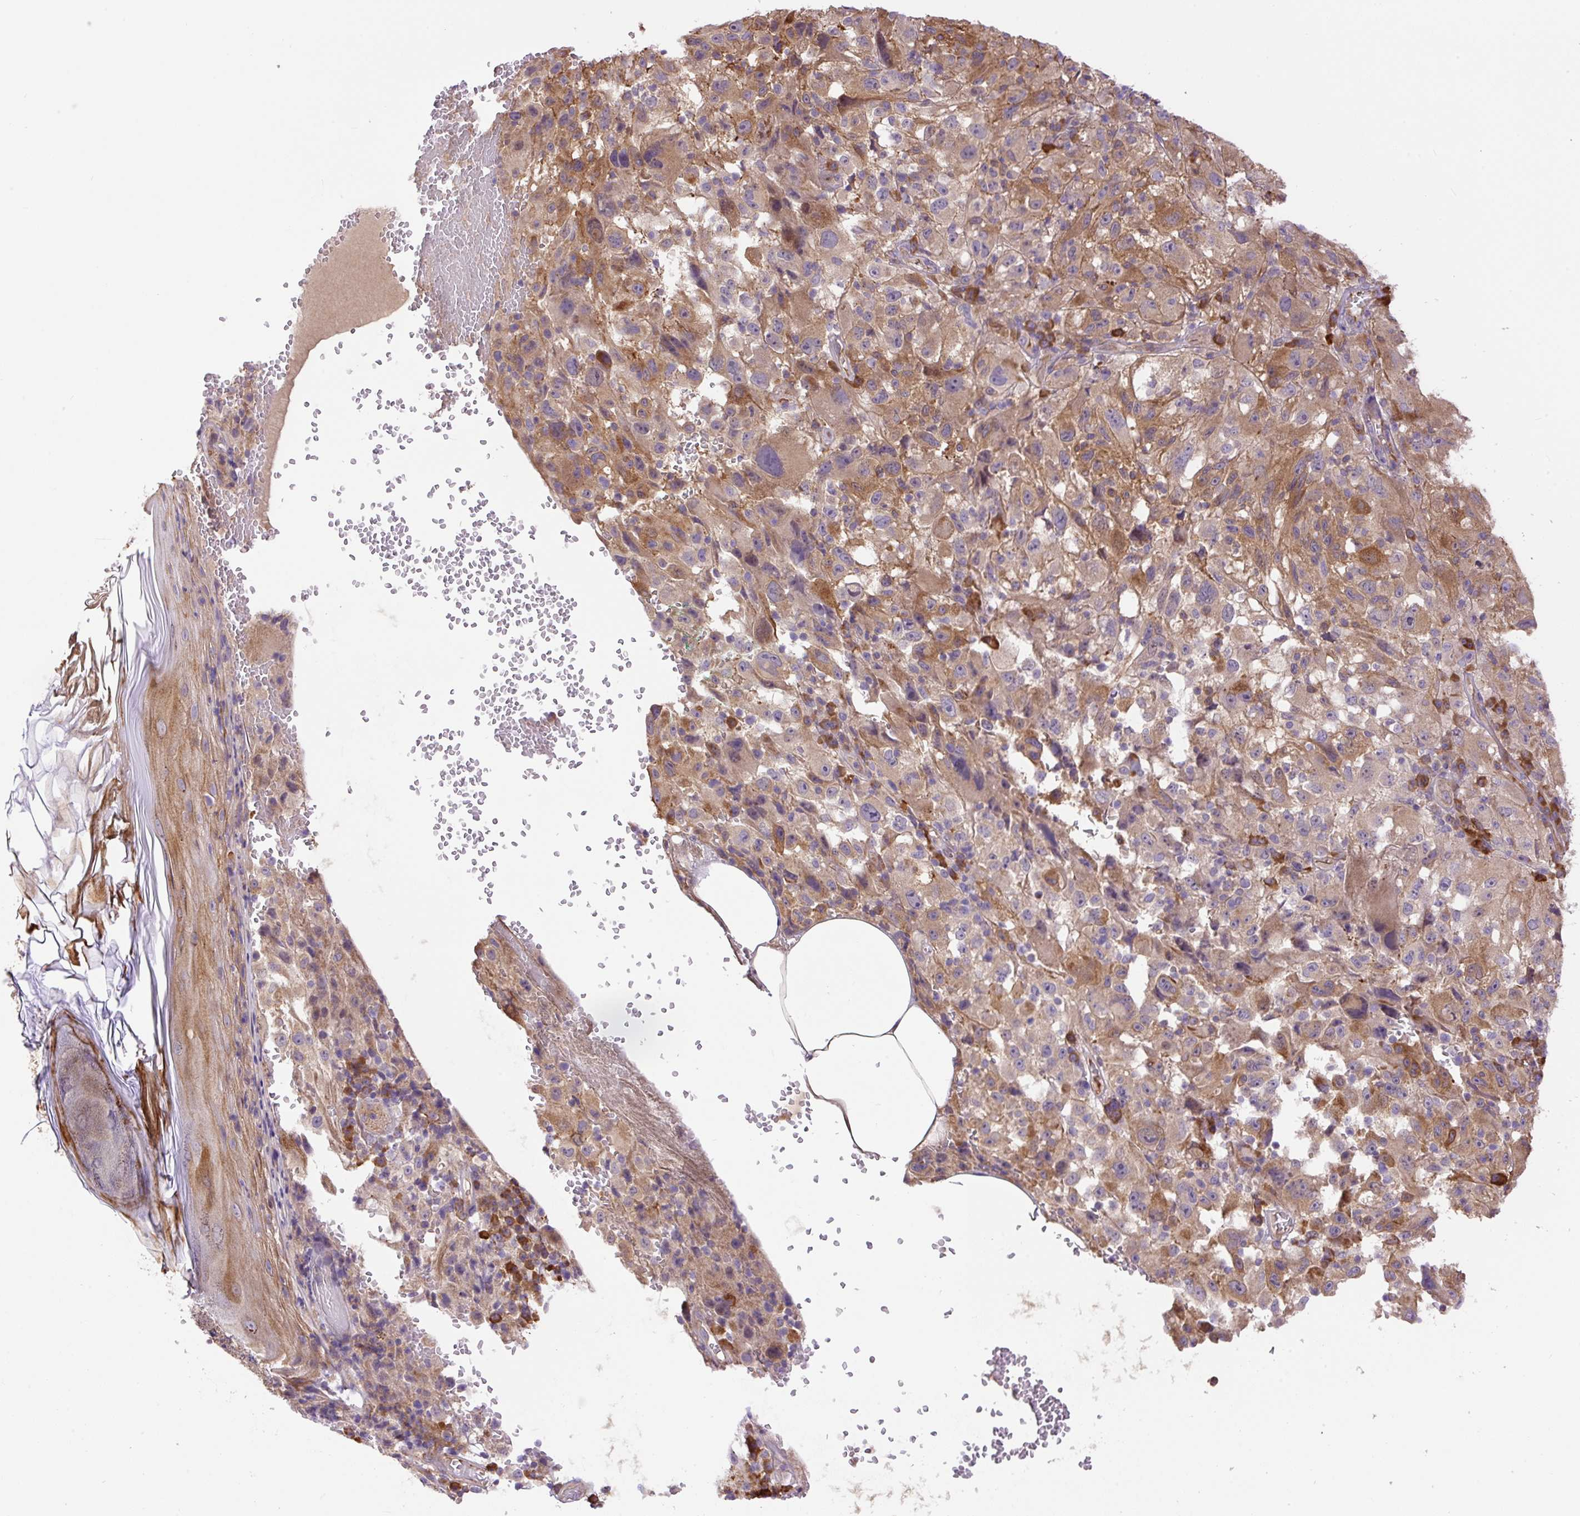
{"staining": {"intensity": "moderate", "quantity": "25%-75%", "location": "cytoplasmic/membranous"}, "tissue": "melanoma", "cell_type": "Tumor cells", "image_type": "cancer", "snomed": [{"axis": "morphology", "description": "Malignant melanoma, NOS"}, {"axis": "topography", "description": "Skin"}], "caption": "Human melanoma stained with a brown dye shows moderate cytoplasmic/membranous positive expression in approximately 25%-75% of tumor cells.", "gene": "PPME1", "patient": {"sex": "female", "age": 71}}